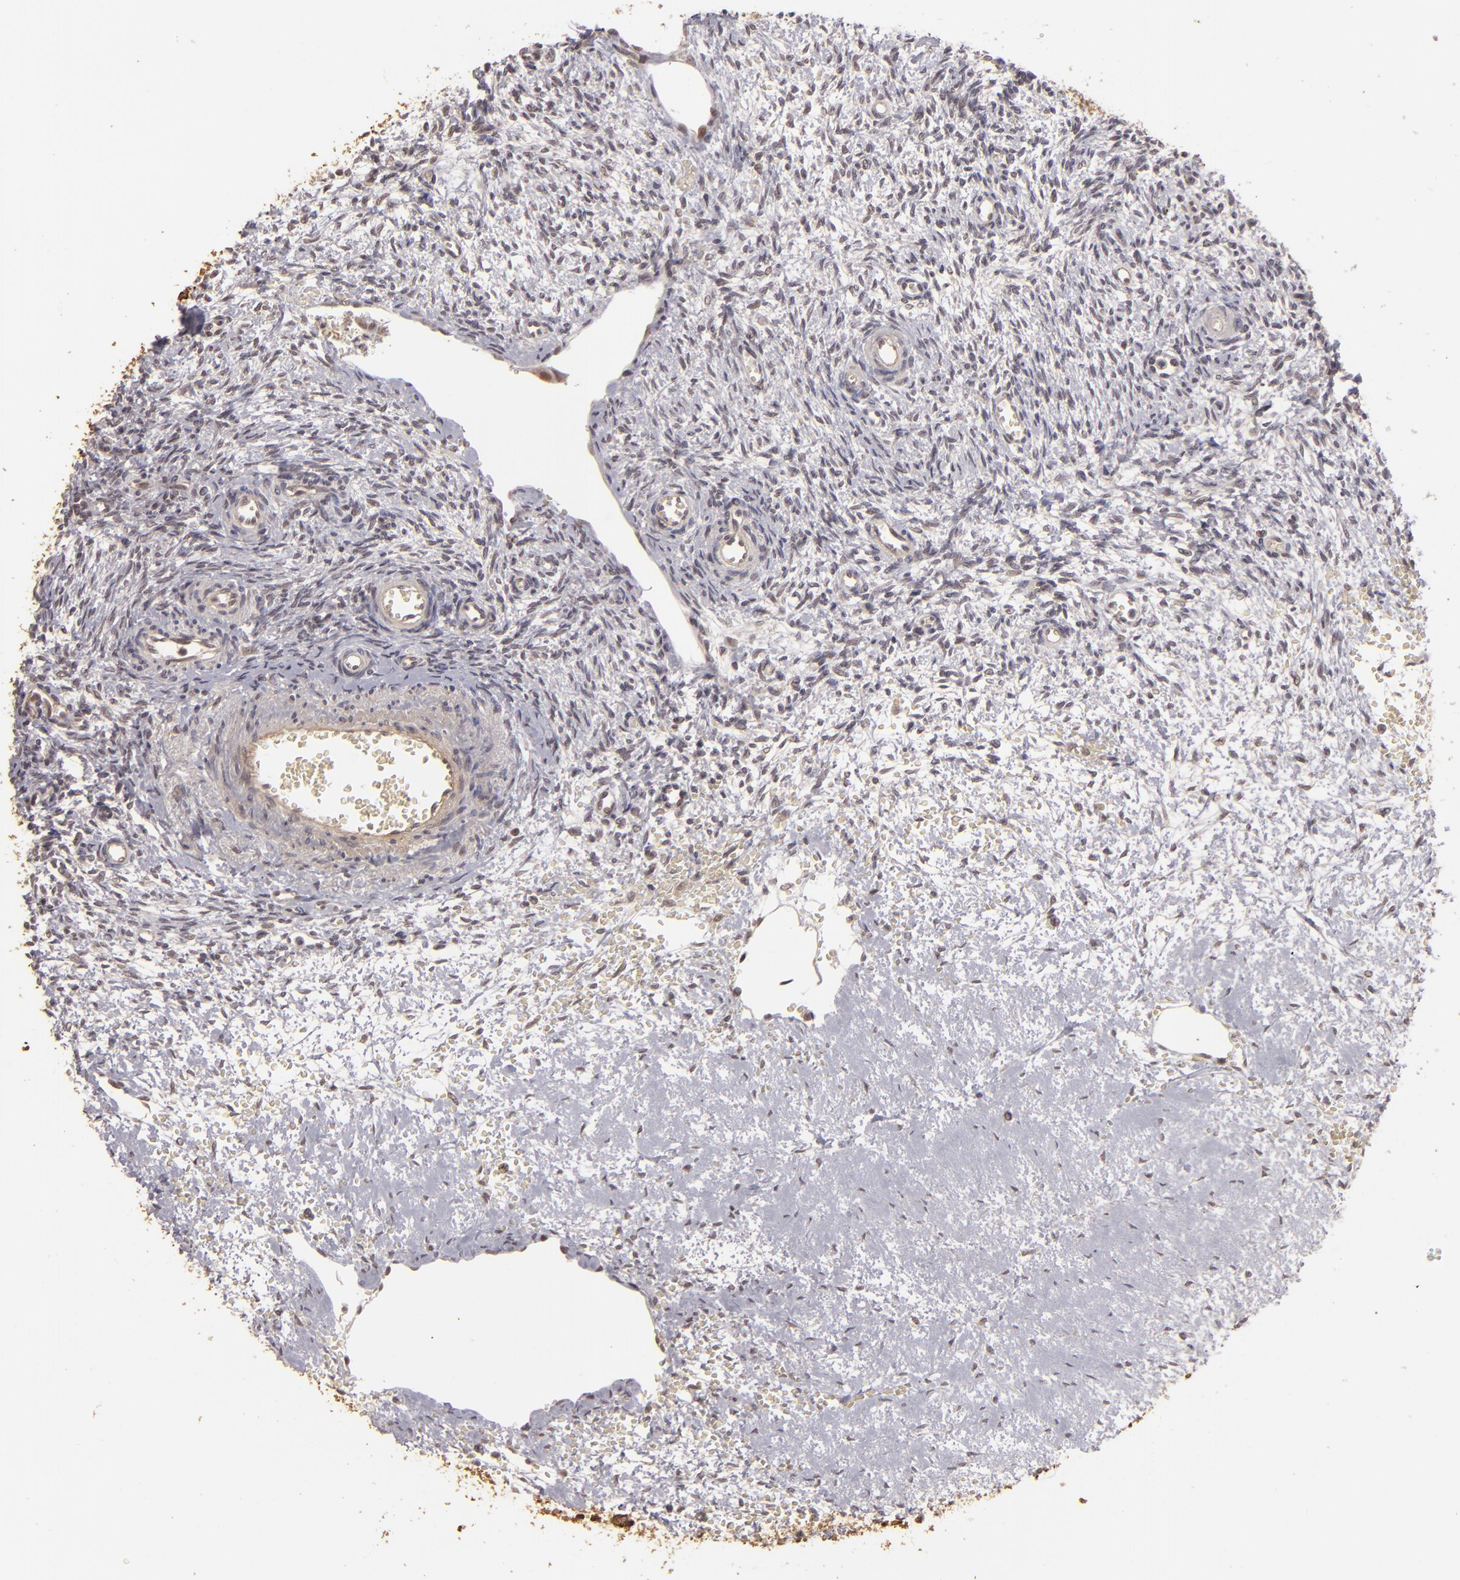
{"staining": {"intensity": "weak", "quantity": "25%-75%", "location": "cytoplasmic/membranous"}, "tissue": "ovary", "cell_type": "Ovarian stroma cells", "image_type": "normal", "snomed": [{"axis": "morphology", "description": "Normal tissue, NOS"}, {"axis": "topography", "description": "Ovary"}], "caption": "Immunohistochemistry image of unremarkable ovary: human ovary stained using immunohistochemistry shows low levels of weak protein expression localized specifically in the cytoplasmic/membranous of ovarian stroma cells, appearing as a cytoplasmic/membranous brown color.", "gene": "DFFA", "patient": {"sex": "female", "age": 39}}